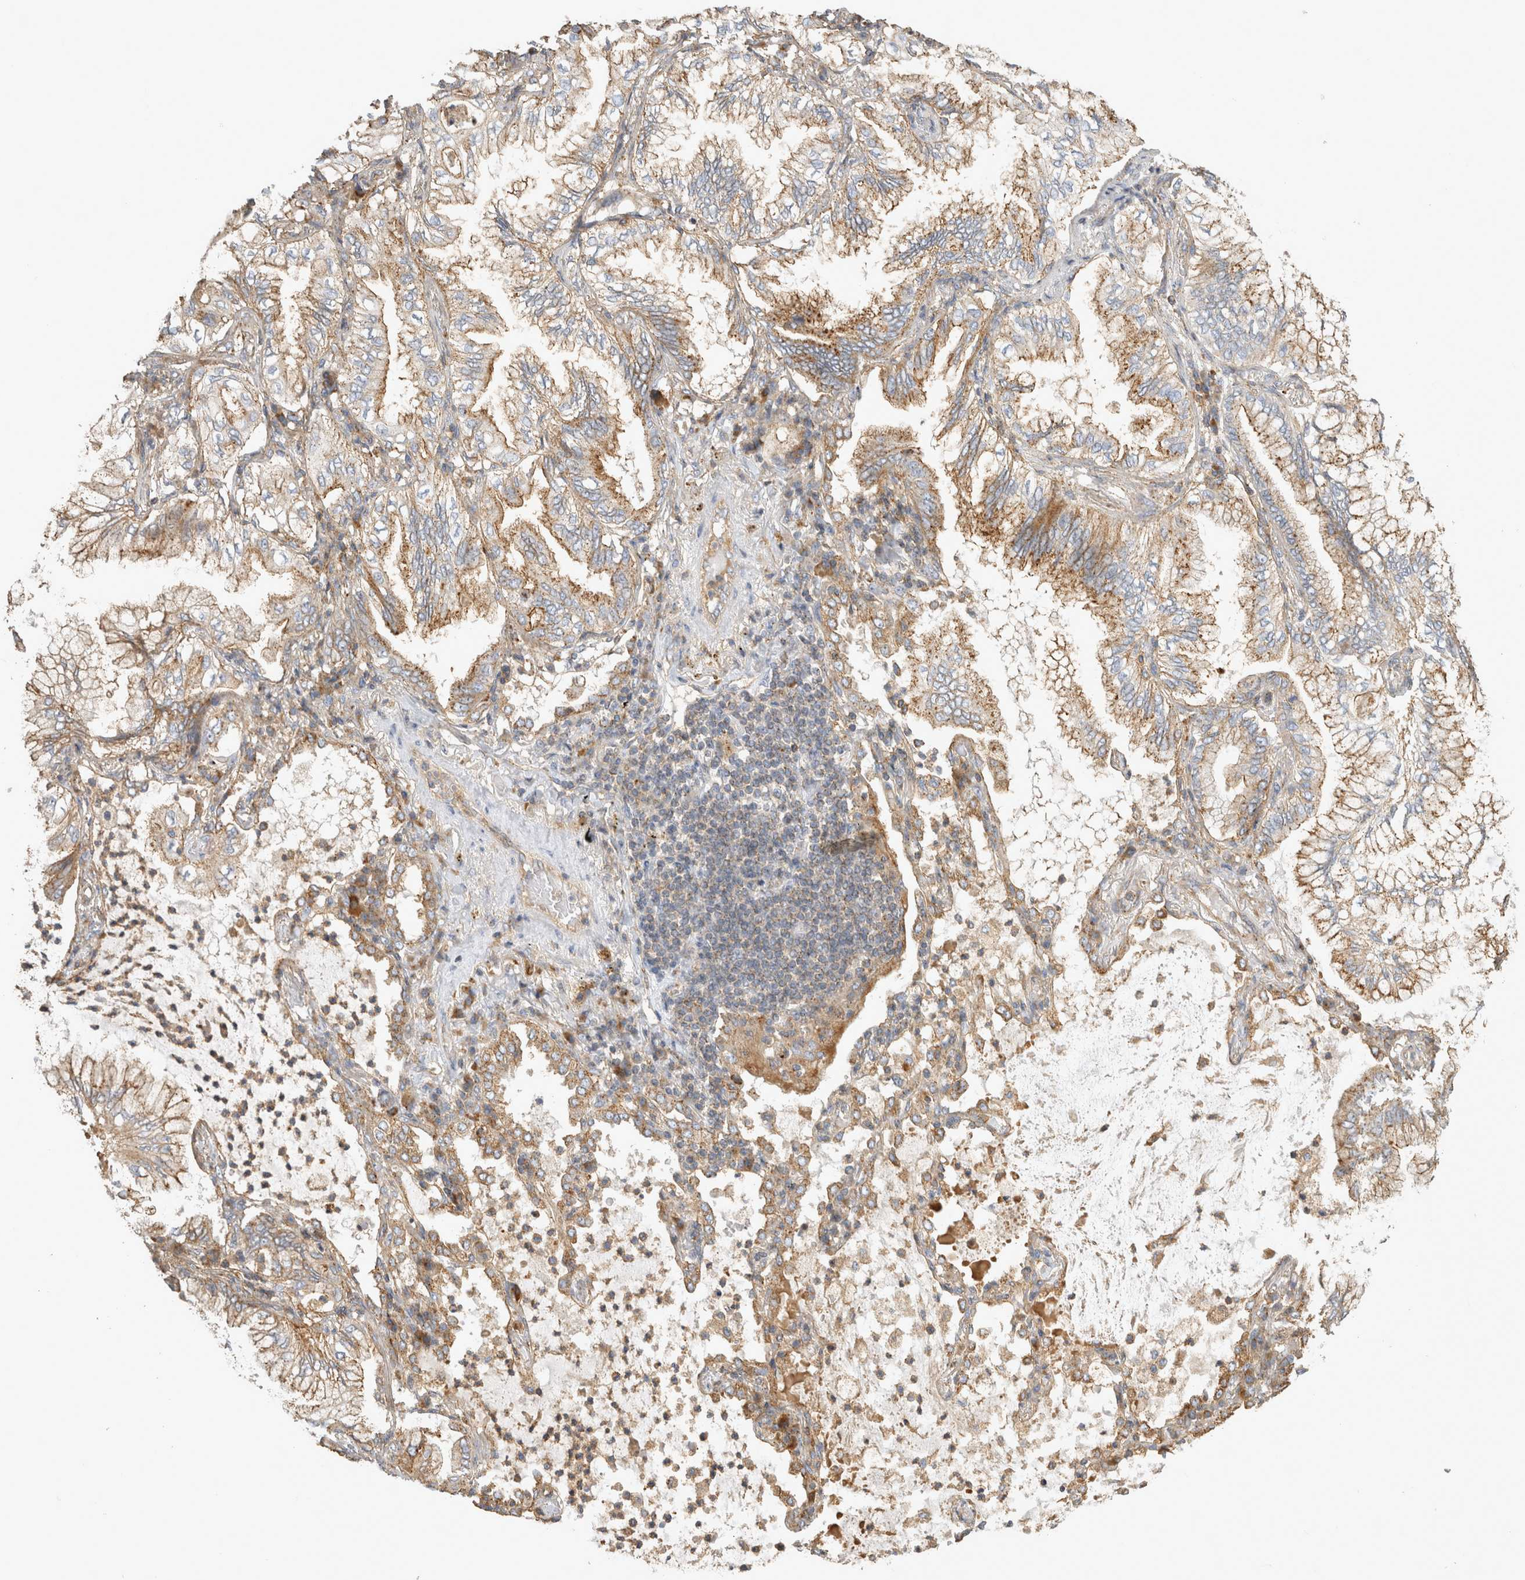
{"staining": {"intensity": "weak", "quantity": ">75%", "location": "cytoplasmic/membranous"}, "tissue": "lung cancer", "cell_type": "Tumor cells", "image_type": "cancer", "snomed": [{"axis": "morphology", "description": "Adenocarcinoma, NOS"}, {"axis": "topography", "description": "Lung"}], "caption": "Lung adenocarcinoma tissue exhibits weak cytoplasmic/membranous expression in about >75% of tumor cells, visualized by immunohistochemistry.", "gene": "CHMP6", "patient": {"sex": "female", "age": 70}}